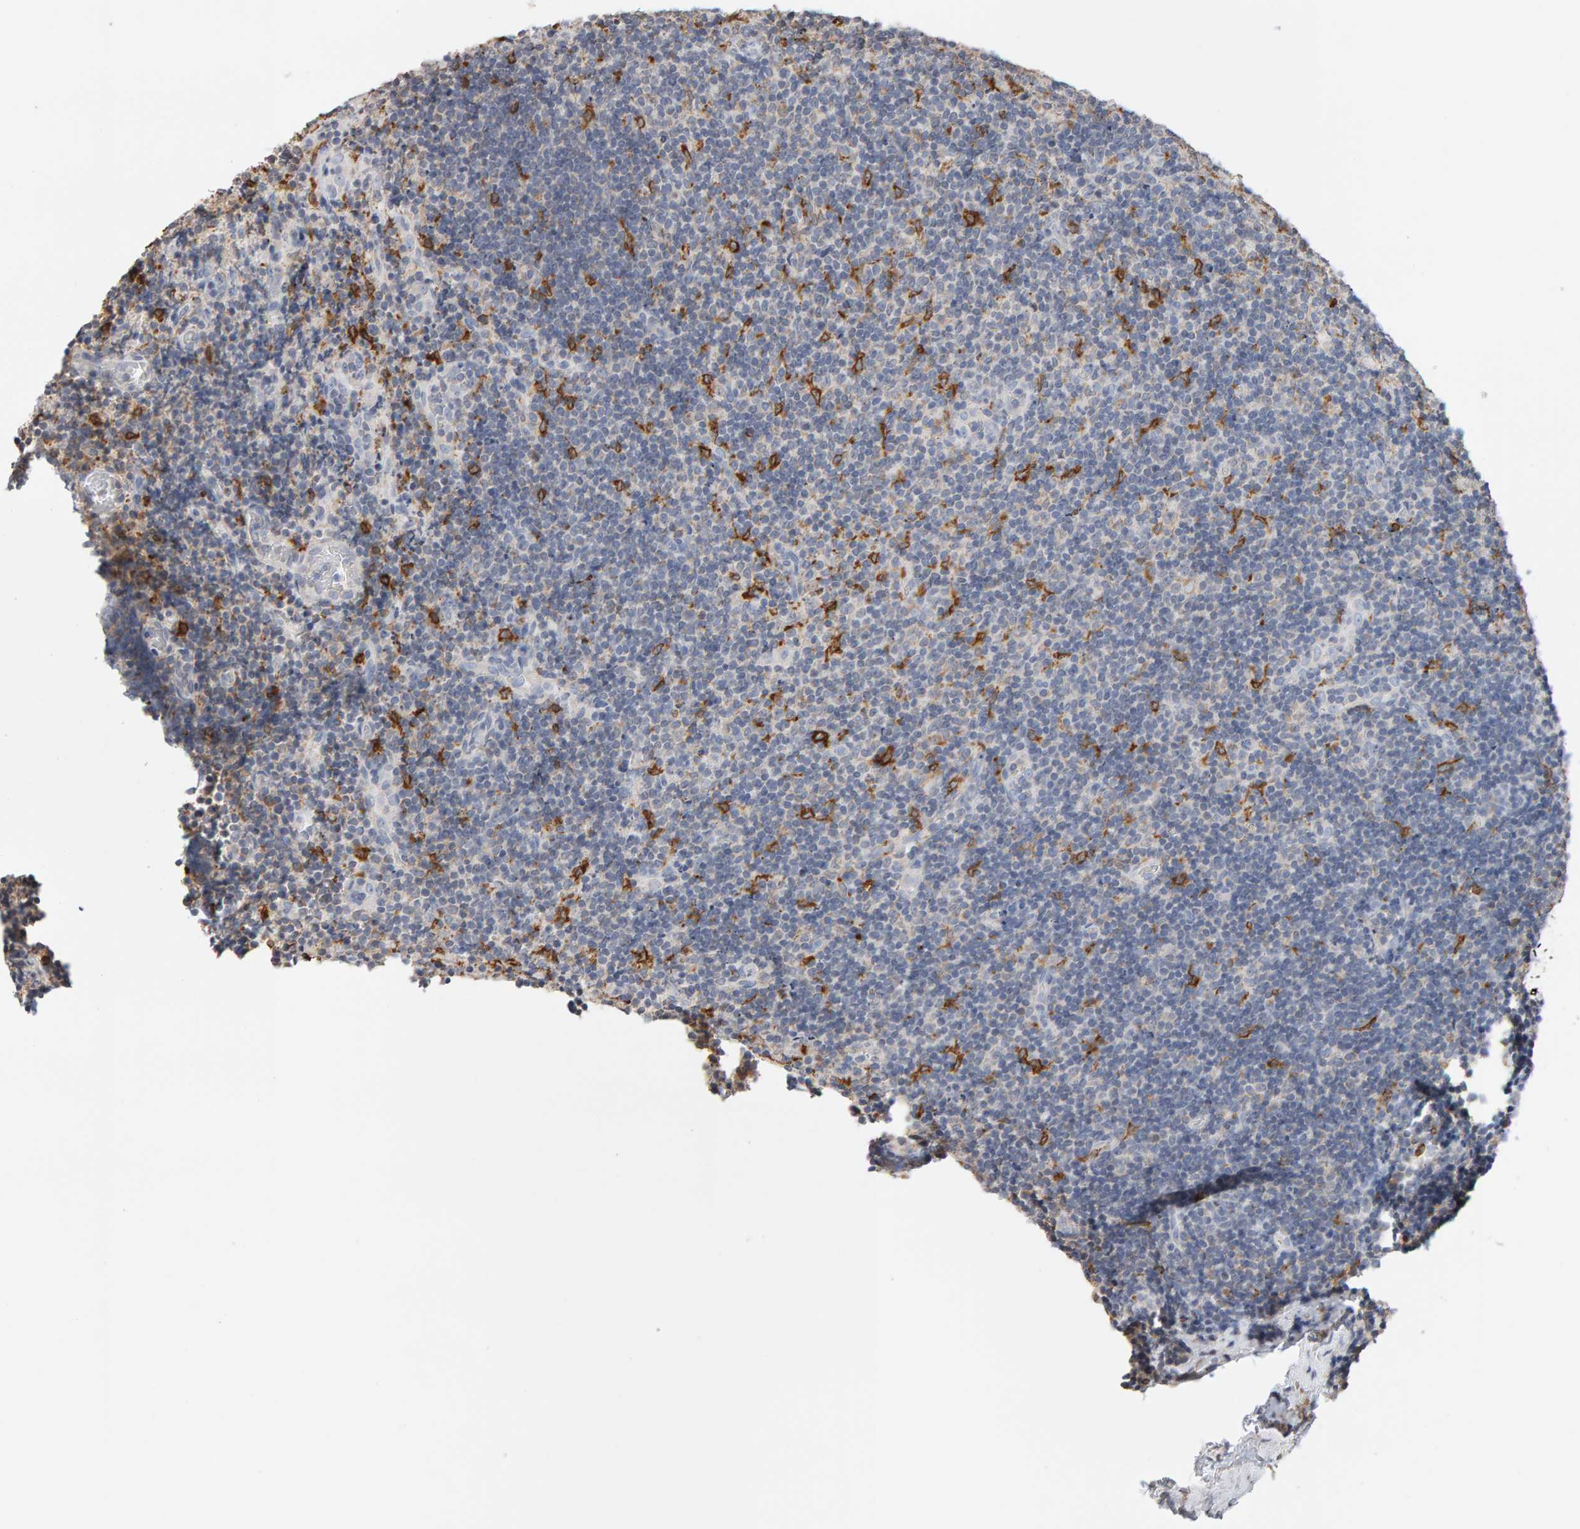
{"staining": {"intensity": "negative", "quantity": "none", "location": "none"}, "tissue": "lymphoma", "cell_type": "Tumor cells", "image_type": "cancer", "snomed": [{"axis": "morphology", "description": "Malignant lymphoma, non-Hodgkin's type, High grade"}, {"axis": "topography", "description": "Tonsil"}], "caption": "This is an IHC image of lymphoma. There is no staining in tumor cells.", "gene": "SGPL1", "patient": {"sex": "female", "age": 36}}